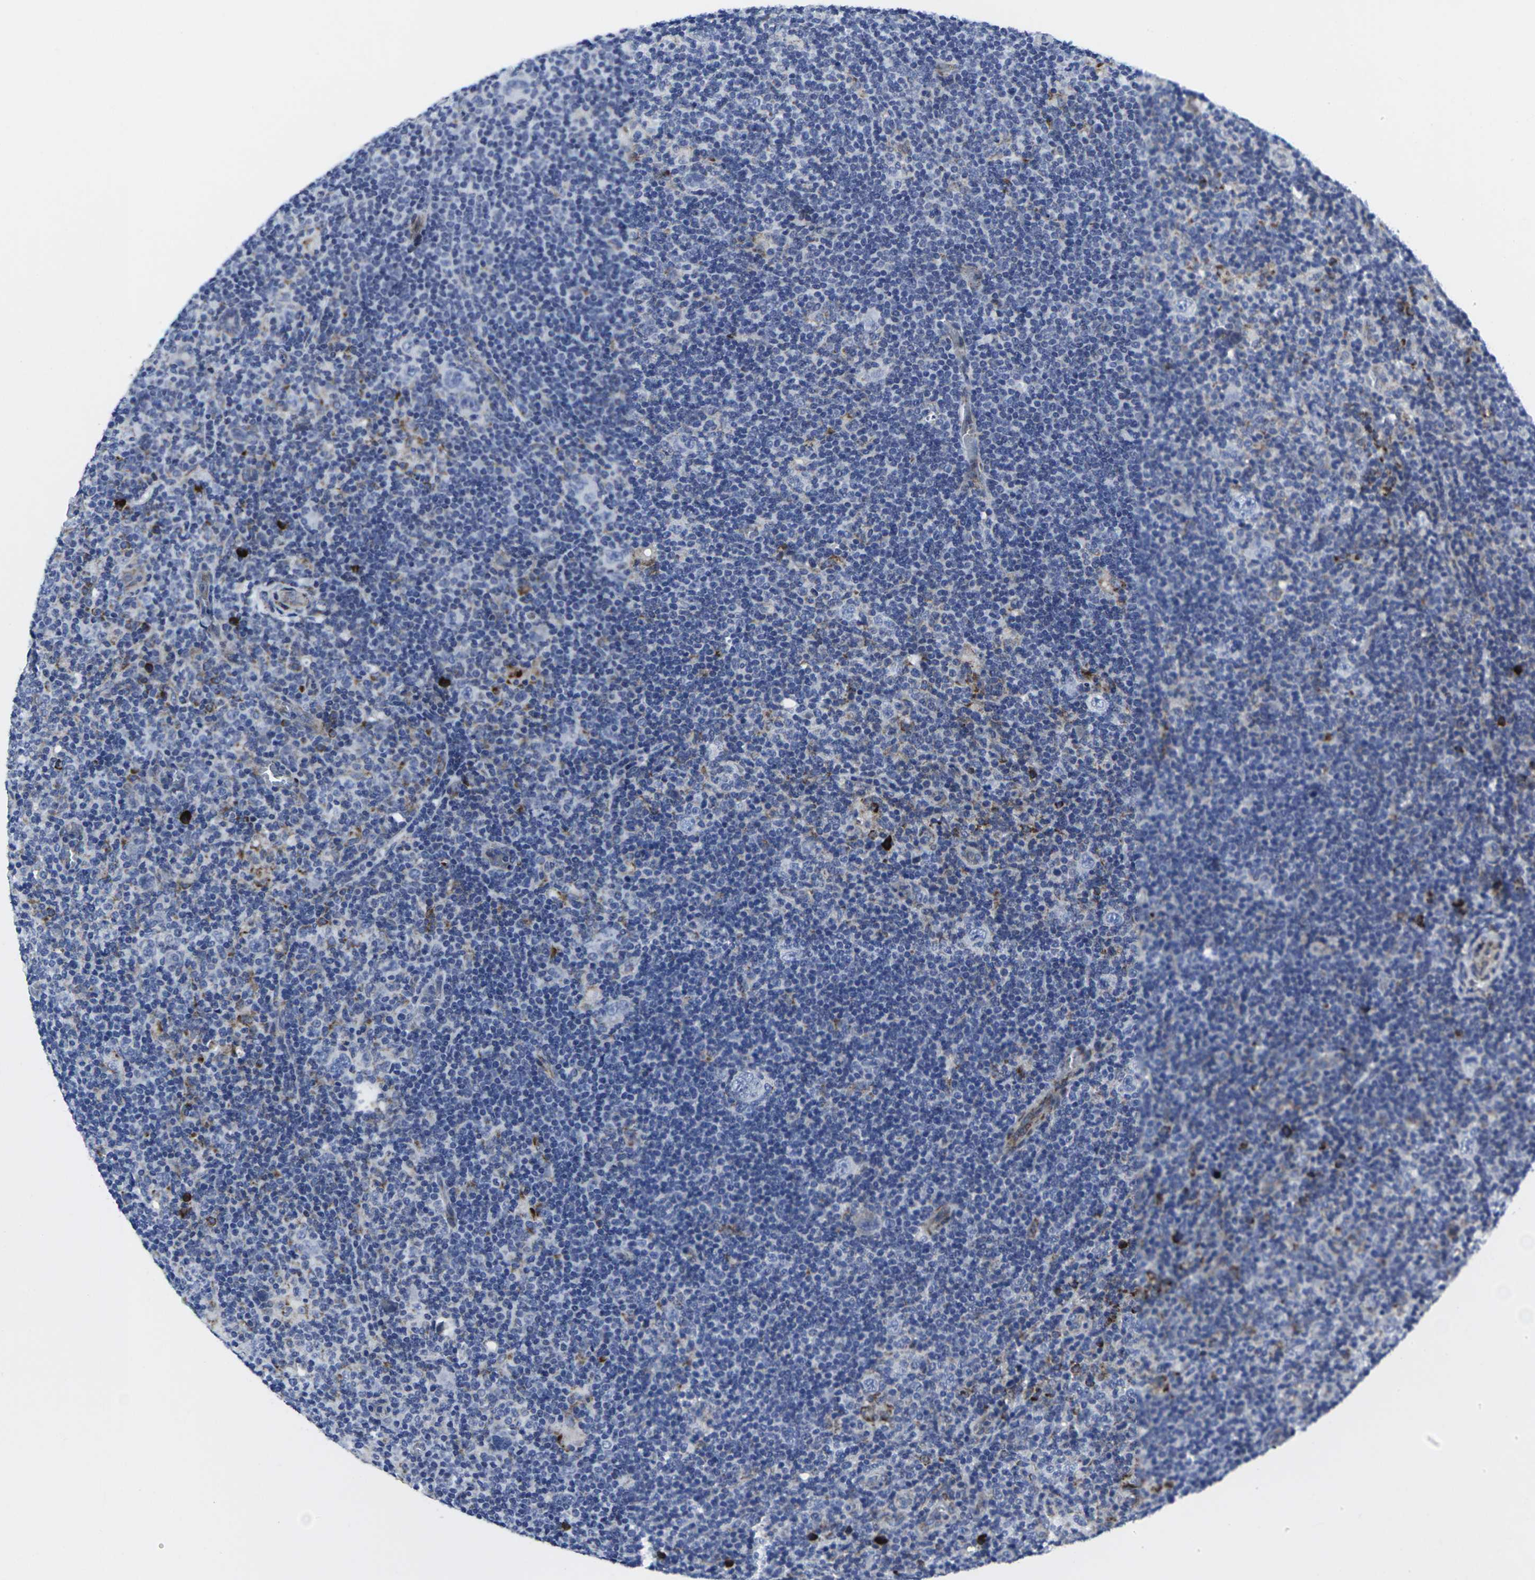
{"staining": {"intensity": "negative", "quantity": "none", "location": "none"}, "tissue": "lymphoma", "cell_type": "Tumor cells", "image_type": "cancer", "snomed": [{"axis": "morphology", "description": "Hodgkin's disease, NOS"}, {"axis": "topography", "description": "Lymph node"}], "caption": "This is a photomicrograph of immunohistochemistry staining of Hodgkin's disease, which shows no positivity in tumor cells. (Stains: DAB (3,3'-diaminobenzidine) immunohistochemistry (IHC) with hematoxylin counter stain, Microscopy: brightfield microscopy at high magnification).", "gene": "RPN1", "patient": {"sex": "female", "age": 57}}